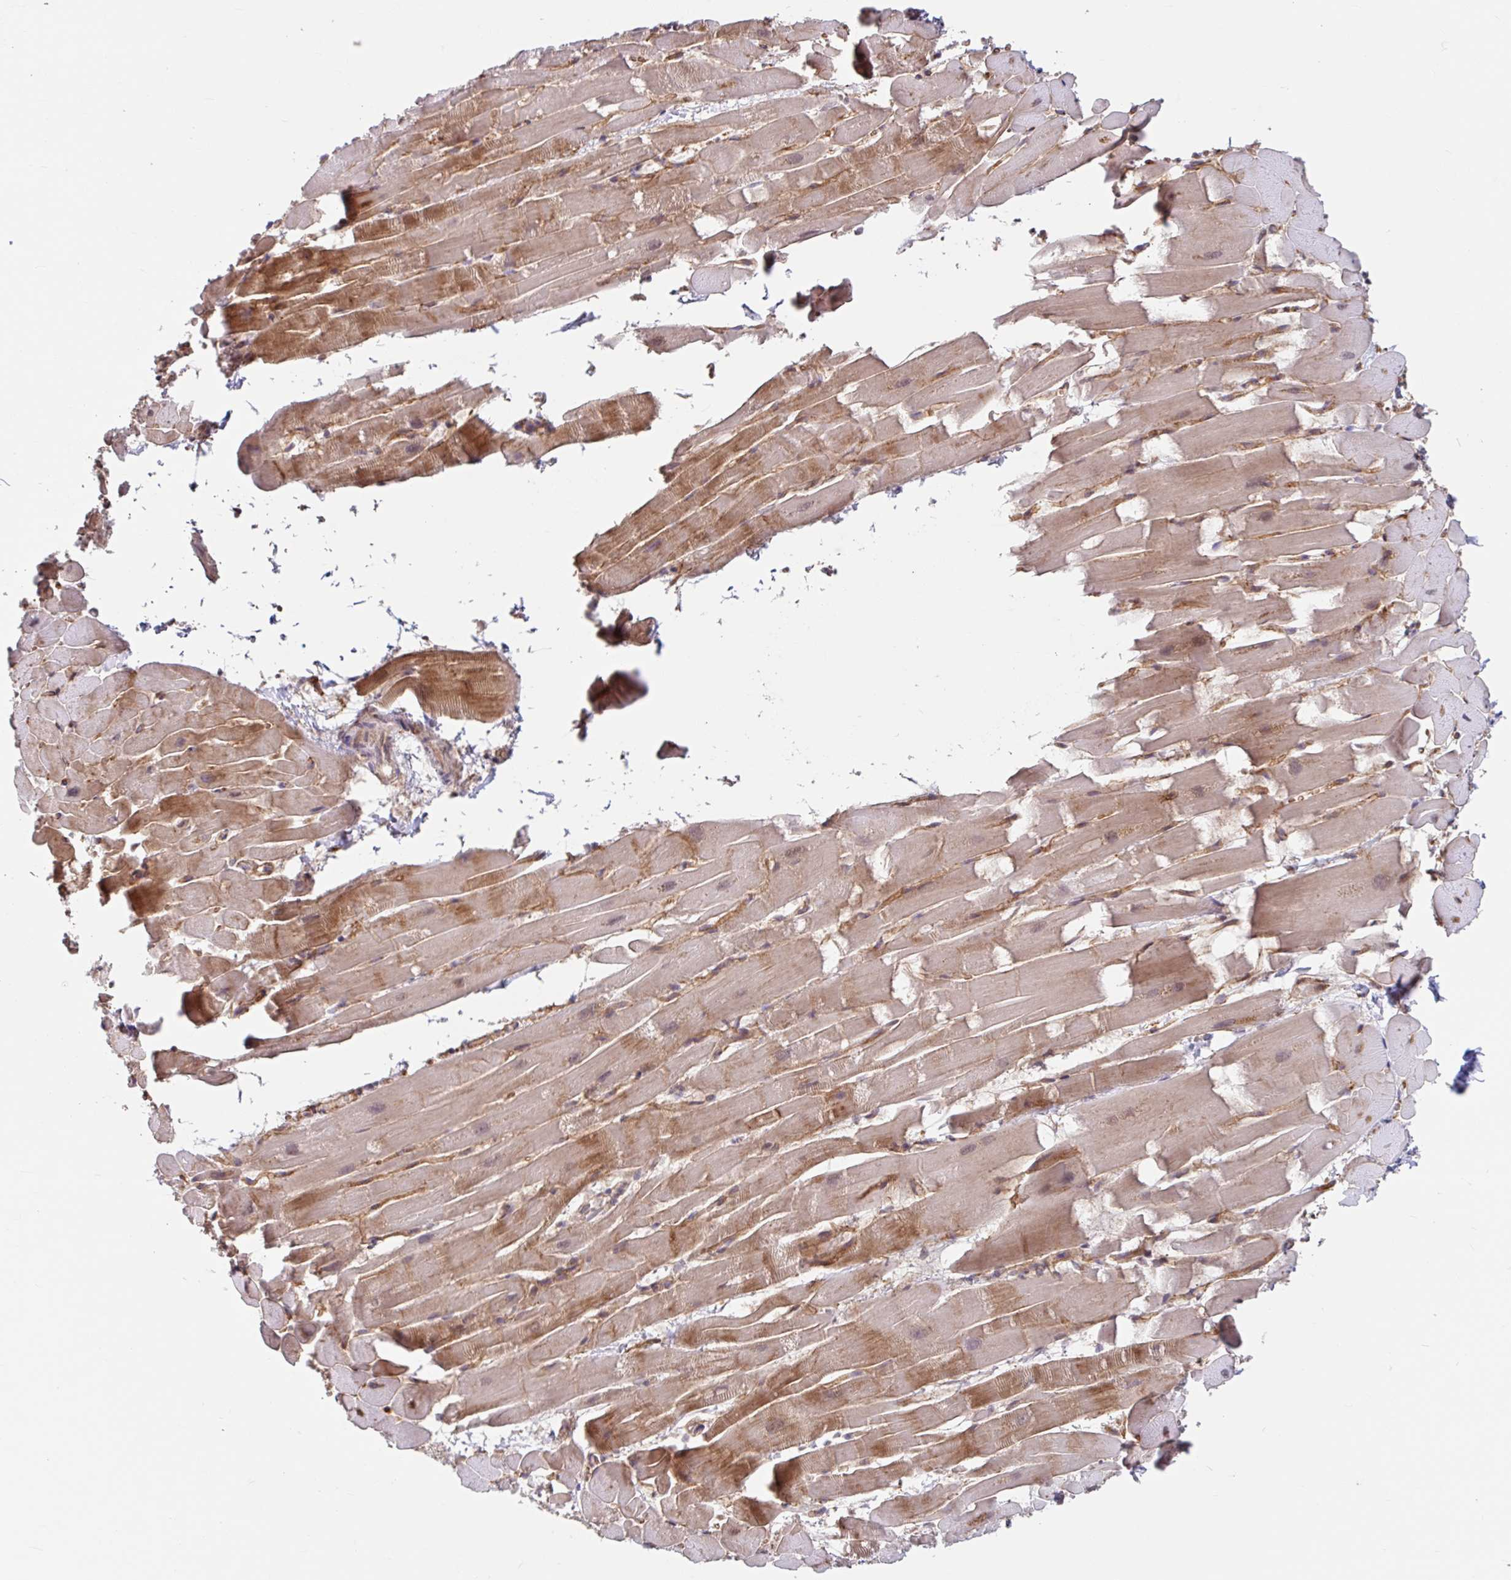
{"staining": {"intensity": "moderate", "quantity": "25%-75%", "location": "cytoplasmic/membranous"}, "tissue": "heart muscle", "cell_type": "Cardiomyocytes", "image_type": "normal", "snomed": [{"axis": "morphology", "description": "Normal tissue, NOS"}, {"axis": "topography", "description": "Heart"}], "caption": "Cardiomyocytes demonstrate moderate cytoplasmic/membranous positivity in approximately 25%-75% of cells in unremarkable heart muscle.", "gene": "STYXL1", "patient": {"sex": "male", "age": 37}}